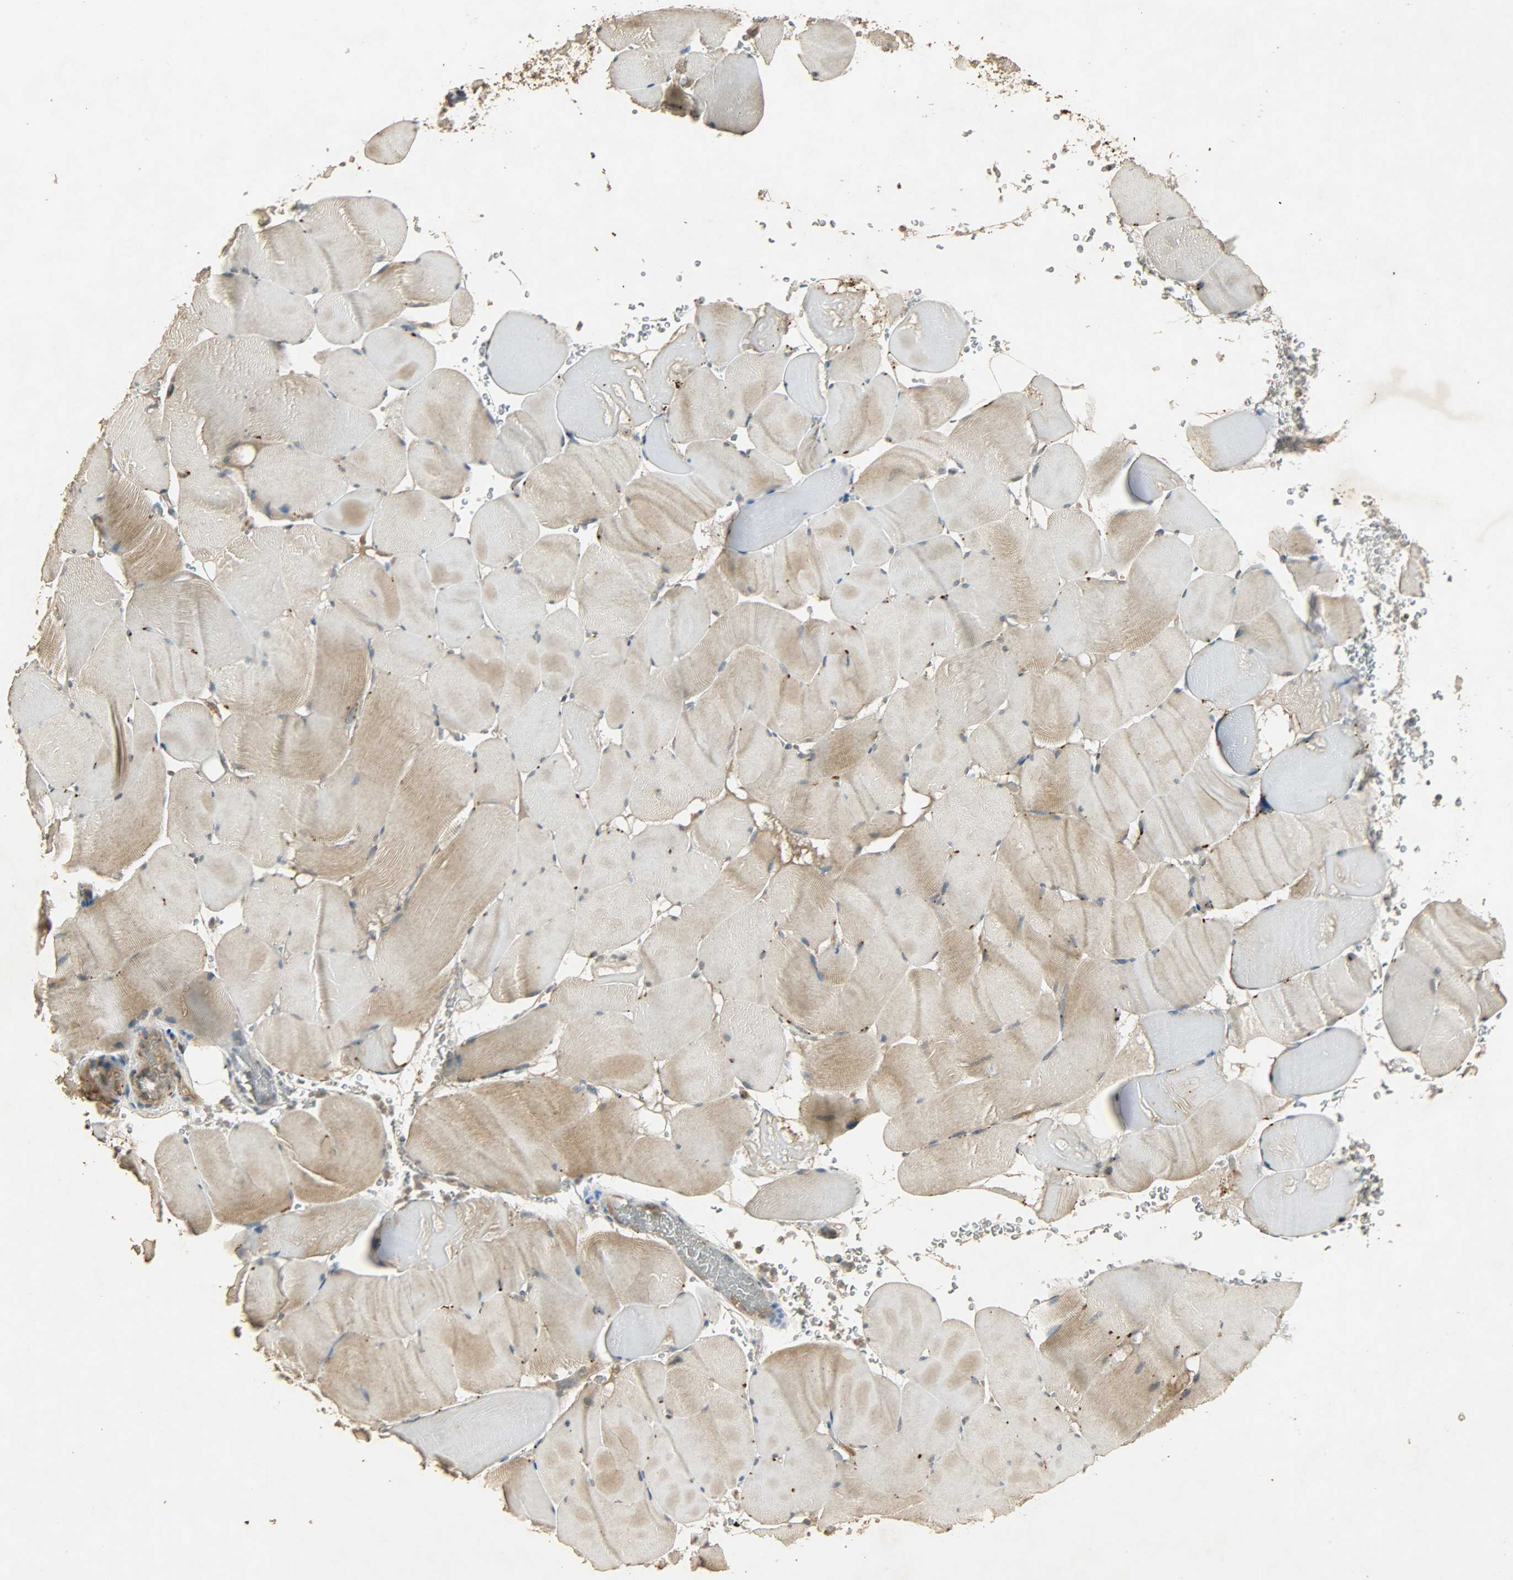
{"staining": {"intensity": "moderate", "quantity": ">75%", "location": "cytoplasmic/membranous"}, "tissue": "skeletal muscle", "cell_type": "Myocytes", "image_type": "normal", "snomed": [{"axis": "morphology", "description": "Normal tissue, NOS"}, {"axis": "topography", "description": "Skeletal muscle"}], "caption": "Protein staining of unremarkable skeletal muscle exhibits moderate cytoplasmic/membranous expression in approximately >75% of myocytes.", "gene": "ATP2B1", "patient": {"sex": "male", "age": 62}}